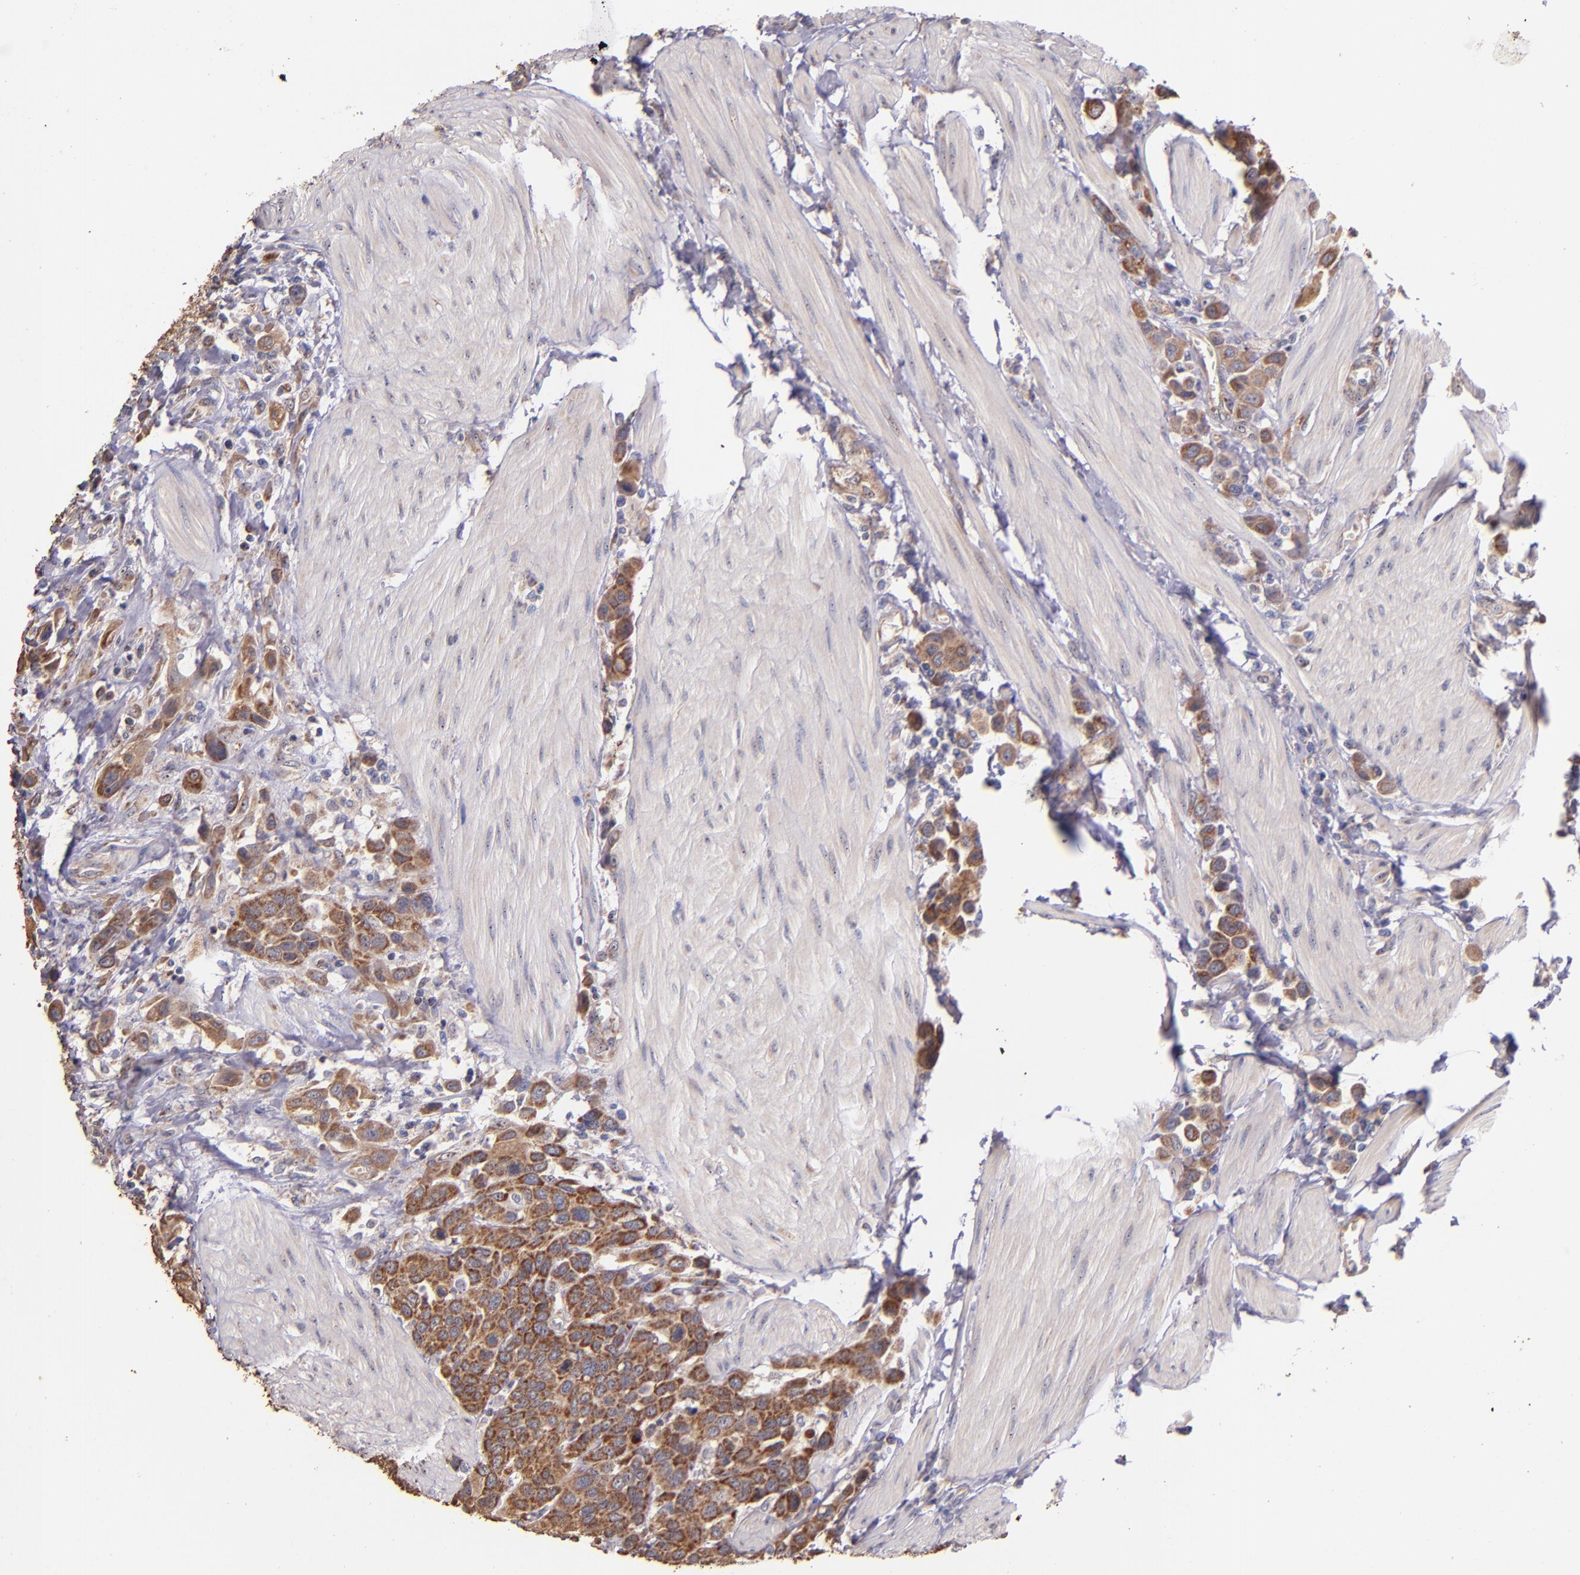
{"staining": {"intensity": "moderate", "quantity": ">75%", "location": "cytoplasmic/membranous"}, "tissue": "urothelial cancer", "cell_type": "Tumor cells", "image_type": "cancer", "snomed": [{"axis": "morphology", "description": "Urothelial carcinoma, High grade"}, {"axis": "topography", "description": "Urinary bladder"}], "caption": "IHC photomicrograph of neoplastic tissue: human urothelial cancer stained using IHC demonstrates medium levels of moderate protein expression localized specifically in the cytoplasmic/membranous of tumor cells, appearing as a cytoplasmic/membranous brown color.", "gene": "SHC1", "patient": {"sex": "male", "age": 50}}